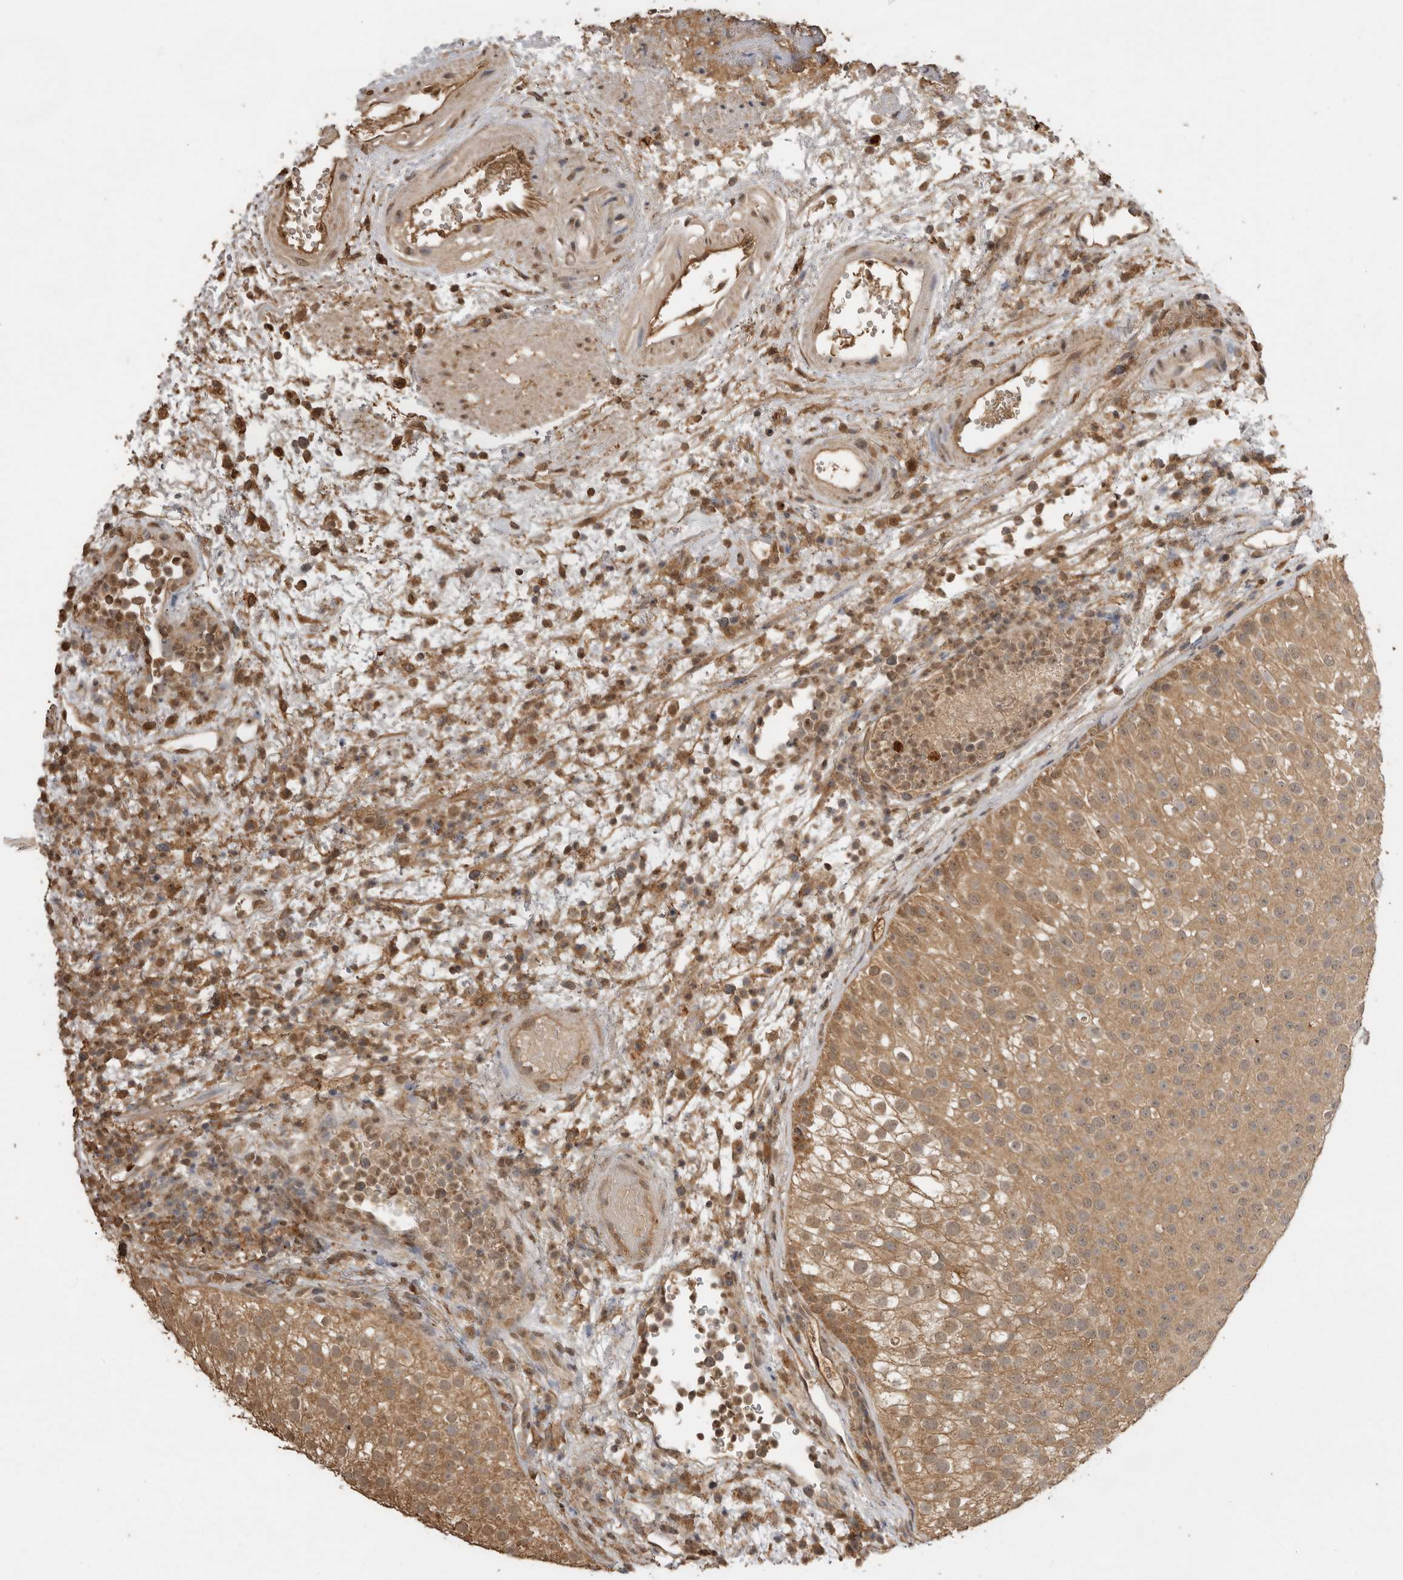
{"staining": {"intensity": "moderate", "quantity": ">75%", "location": "cytoplasmic/membranous,nuclear"}, "tissue": "urothelial cancer", "cell_type": "Tumor cells", "image_type": "cancer", "snomed": [{"axis": "morphology", "description": "Urothelial carcinoma, Low grade"}, {"axis": "topography", "description": "Urinary bladder"}], "caption": "Immunohistochemistry (DAB) staining of urothelial cancer reveals moderate cytoplasmic/membranous and nuclear protein positivity in approximately >75% of tumor cells.", "gene": "JAG2", "patient": {"sex": "male", "age": 78}}